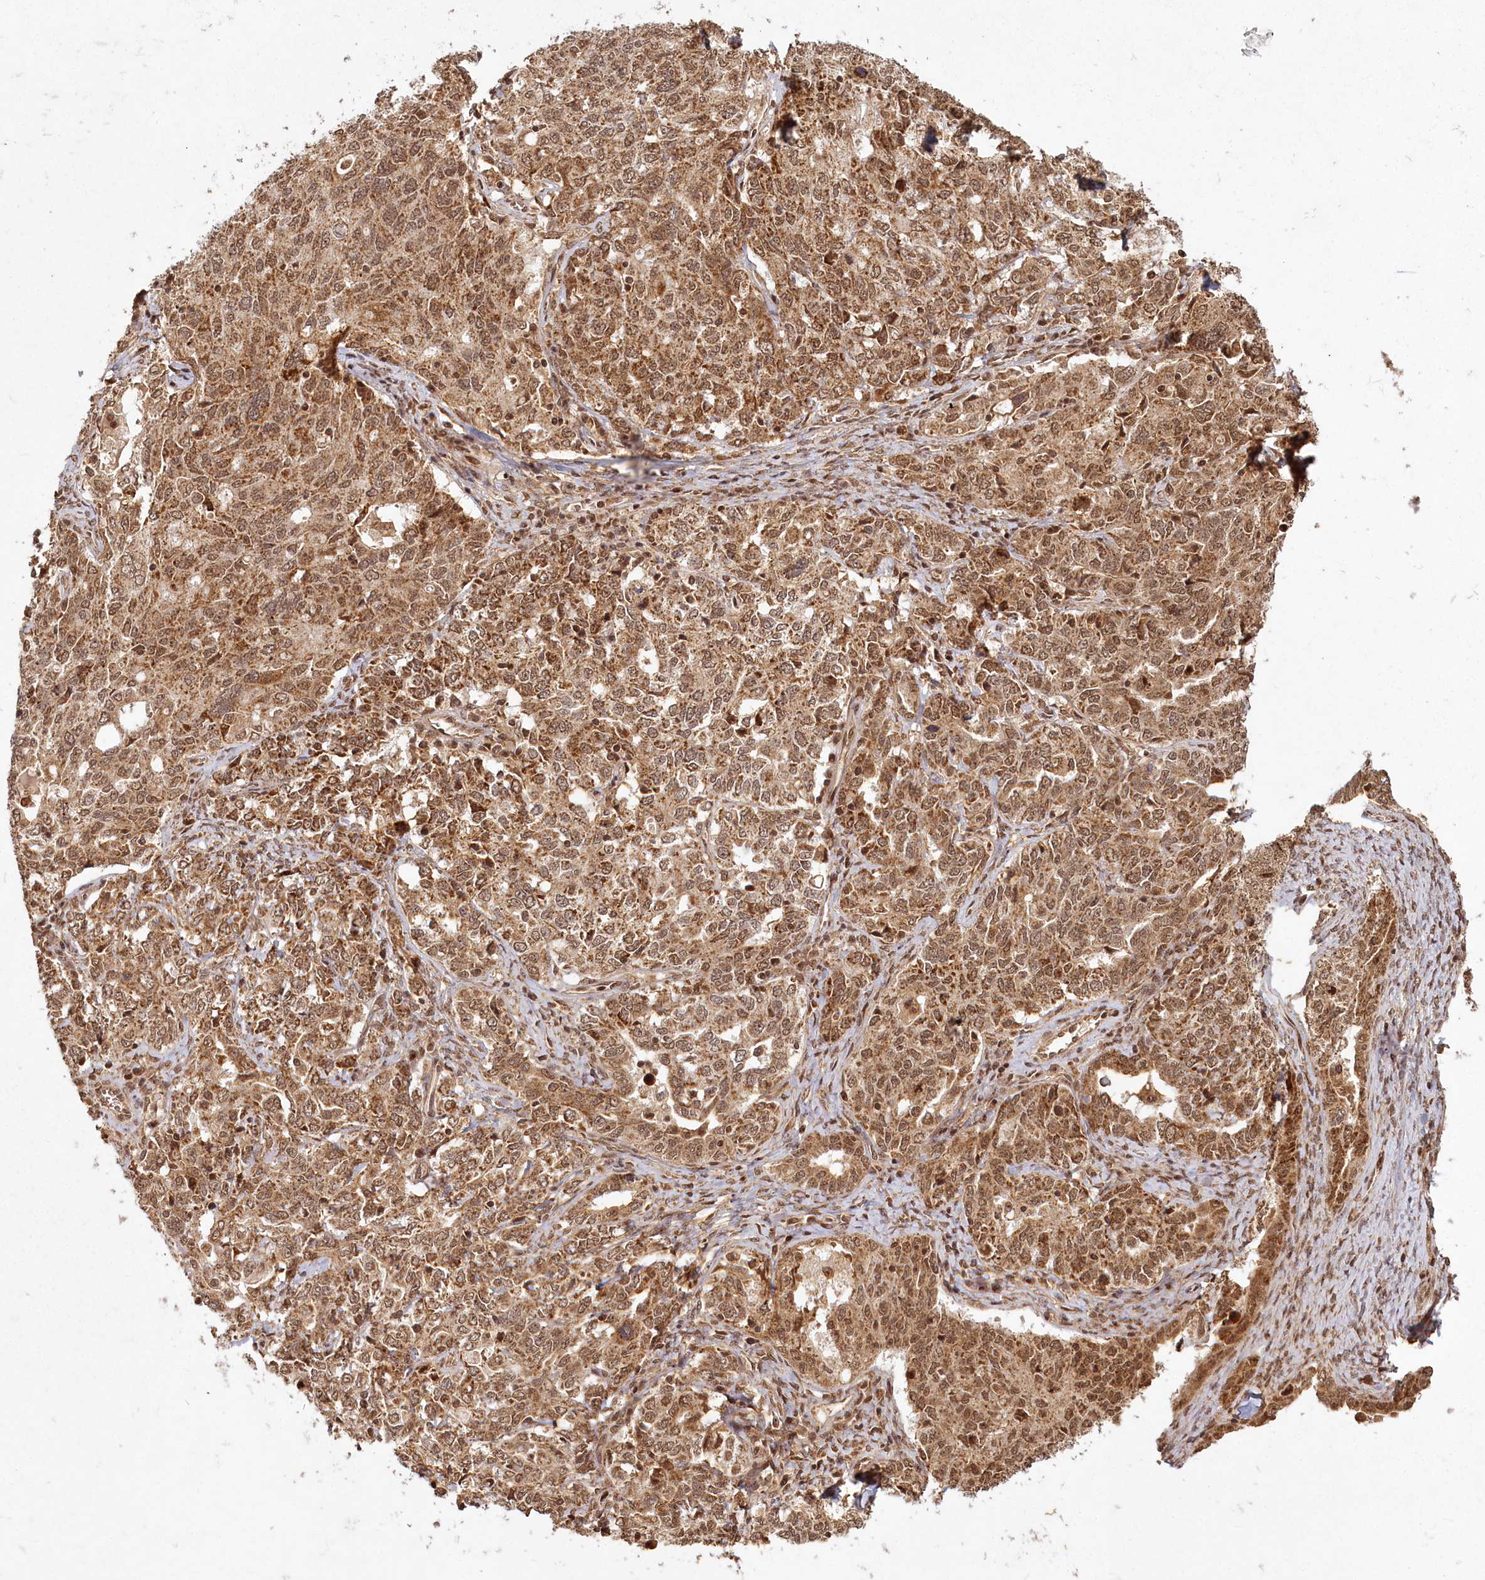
{"staining": {"intensity": "moderate", "quantity": ">75%", "location": "cytoplasmic/membranous,nuclear"}, "tissue": "ovarian cancer", "cell_type": "Tumor cells", "image_type": "cancer", "snomed": [{"axis": "morphology", "description": "Carcinoma, endometroid"}, {"axis": "topography", "description": "Ovary"}], "caption": "The immunohistochemical stain shows moderate cytoplasmic/membranous and nuclear positivity in tumor cells of ovarian endometroid carcinoma tissue. Immunohistochemistry (ihc) stains the protein in brown and the nuclei are stained blue.", "gene": "MICU1", "patient": {"sex": "female", "age": 62}}